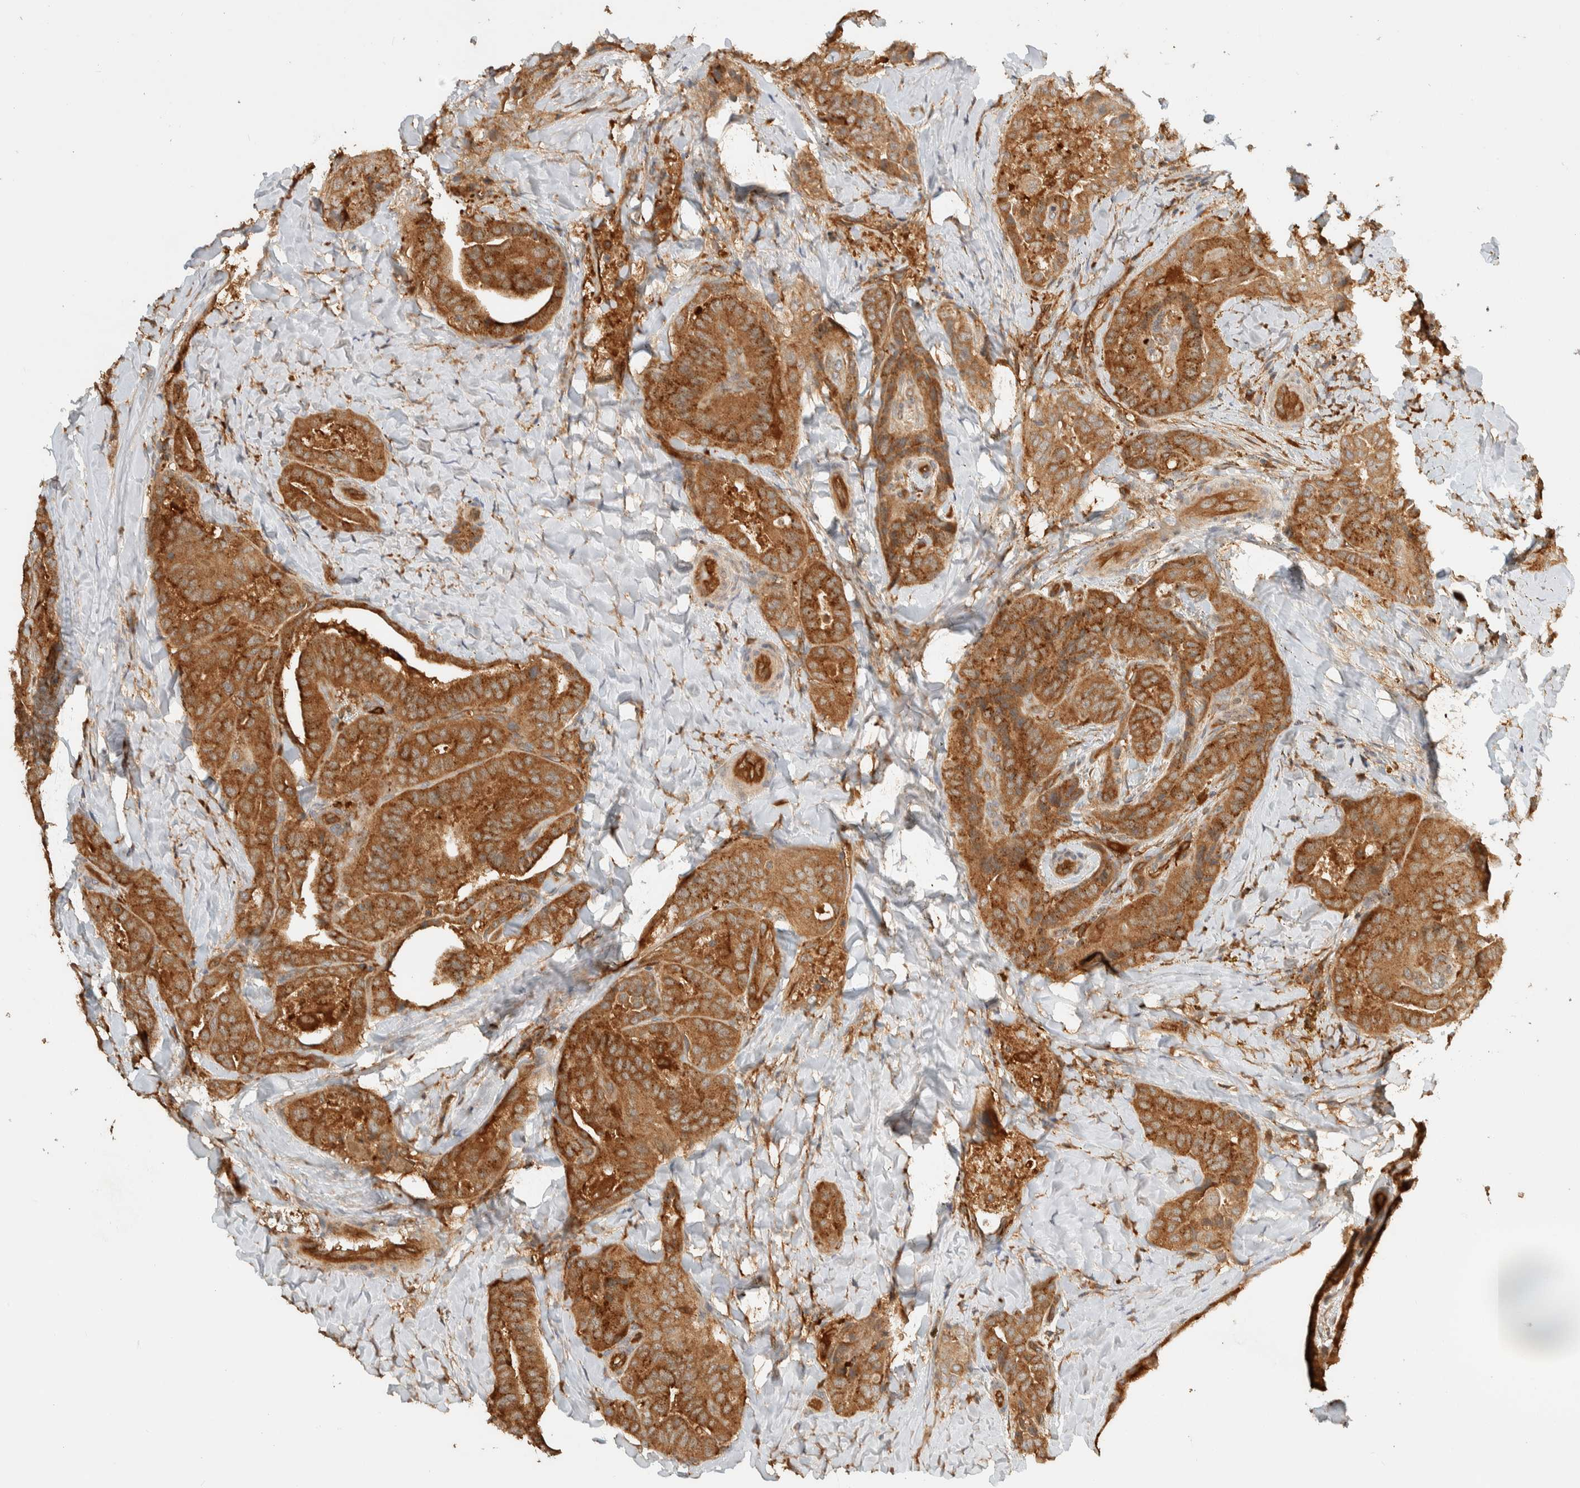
{"staining": {"intensity": "strong", "quantity": ">75%", "location": "cytoplasmic/membranous"}, "tissue": "thyroid cancer", "cell_type": "Tumor cells", "image_type": "cancer", "snomed": [{"axis": "morphology", "description": "Papillary adenocarcinoma, NOS"}, {"axis": "topography", "description": "Thyroid gland"}], "caption": "IHC of human thyroid papillary adenocarcinoma demonstrates high levels of strong cytoplasmic/membranous expression in about >75% of tumor cells.", "gene": "TMEM192", "patient": {"sex": "male", "age": 77}}